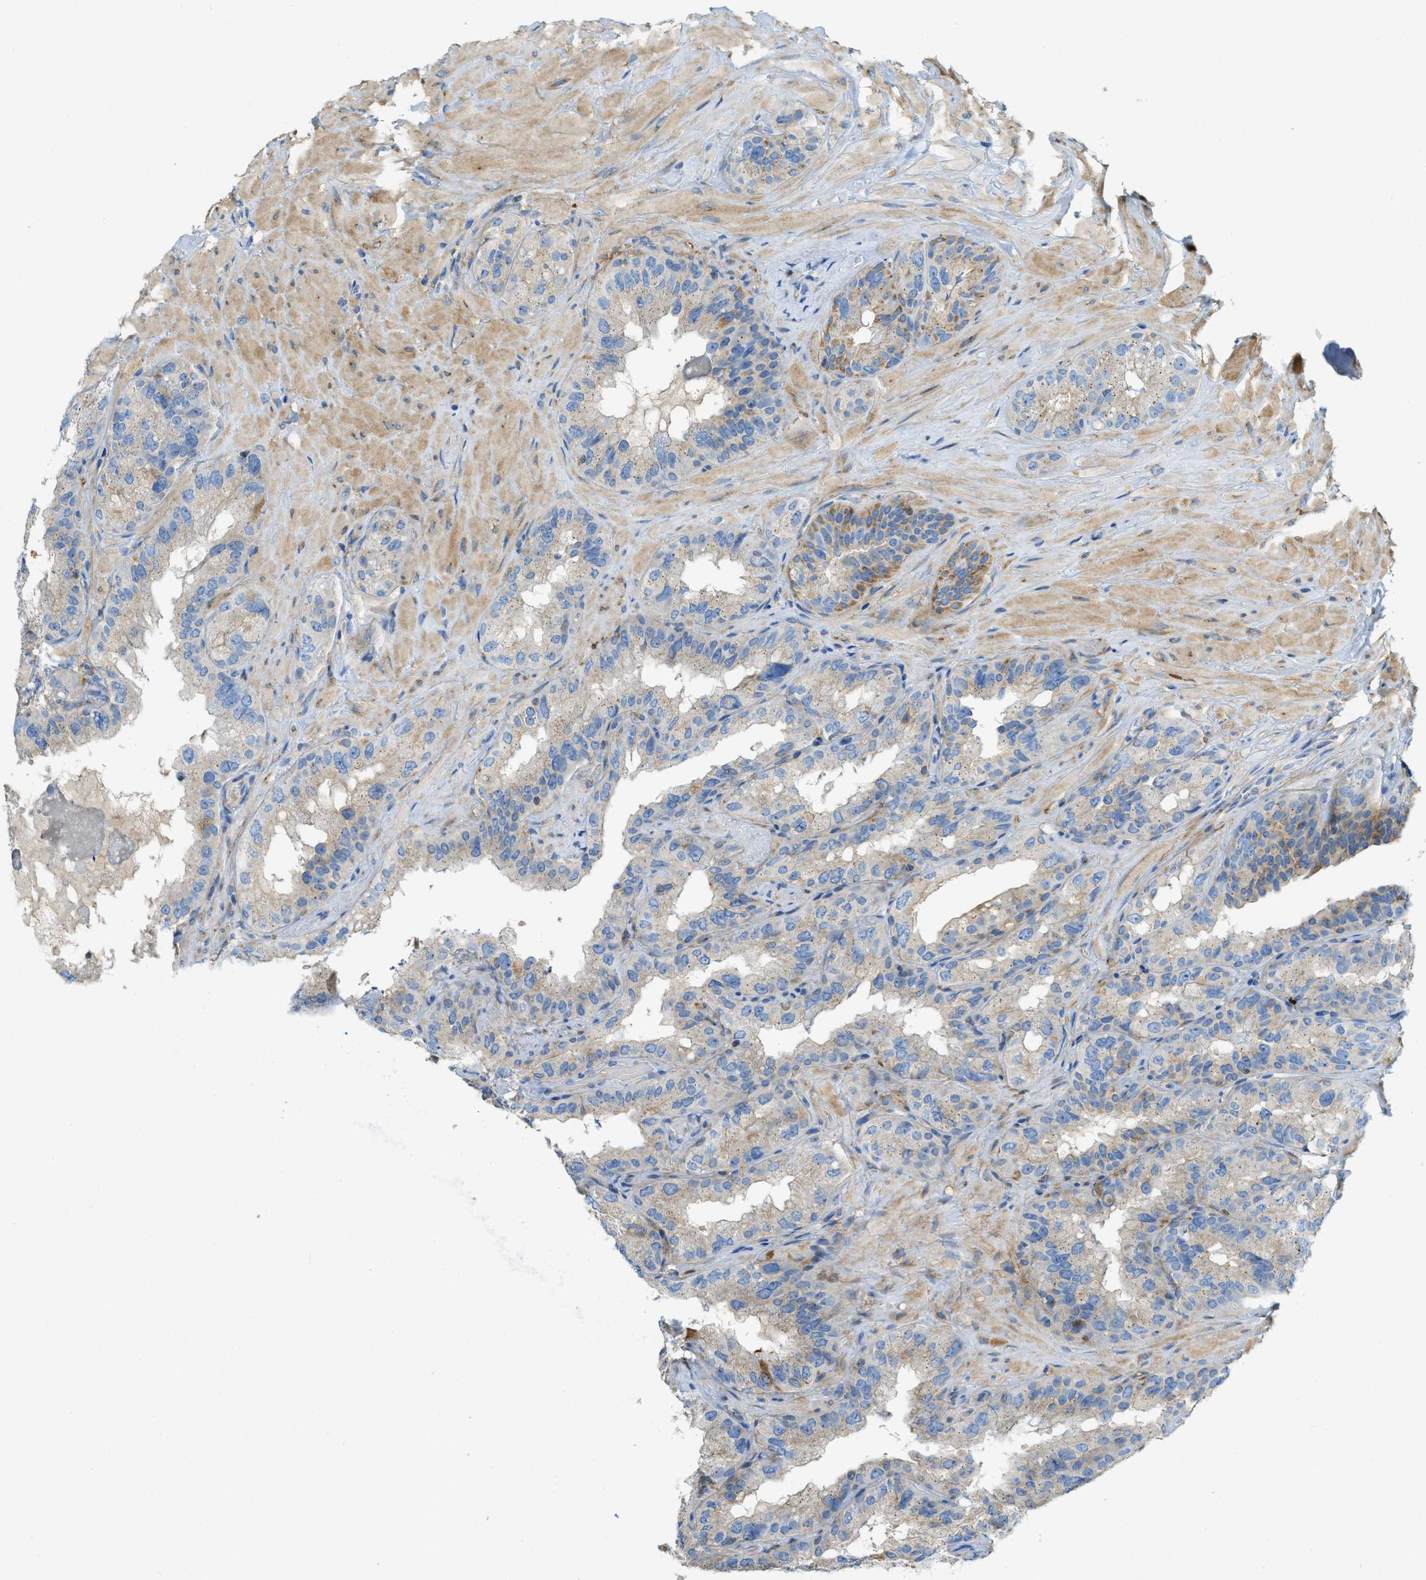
{"staining": {"intensity": "moderate", "quantity": "<25%", "location": "cytoplasmic/membranous"}, "tissue": "seminal vesicle", "cell_type": "Glandular cells", "image_type": "normal", "snomed": [{"axis": "morphology", "description": "Normal tissue, NOS"}, {"axis": "topography", "description": "Seminal veicle"}], "caption": "Protein expression by immunohistochemistry (IHC) shows moderate cytoplasmic/membranous positivity in approximately <25% of glandular cells in unremarkable seminal vesicle.", "gene": "RFFL", "patient": {"sex": "male", "age": 68}}